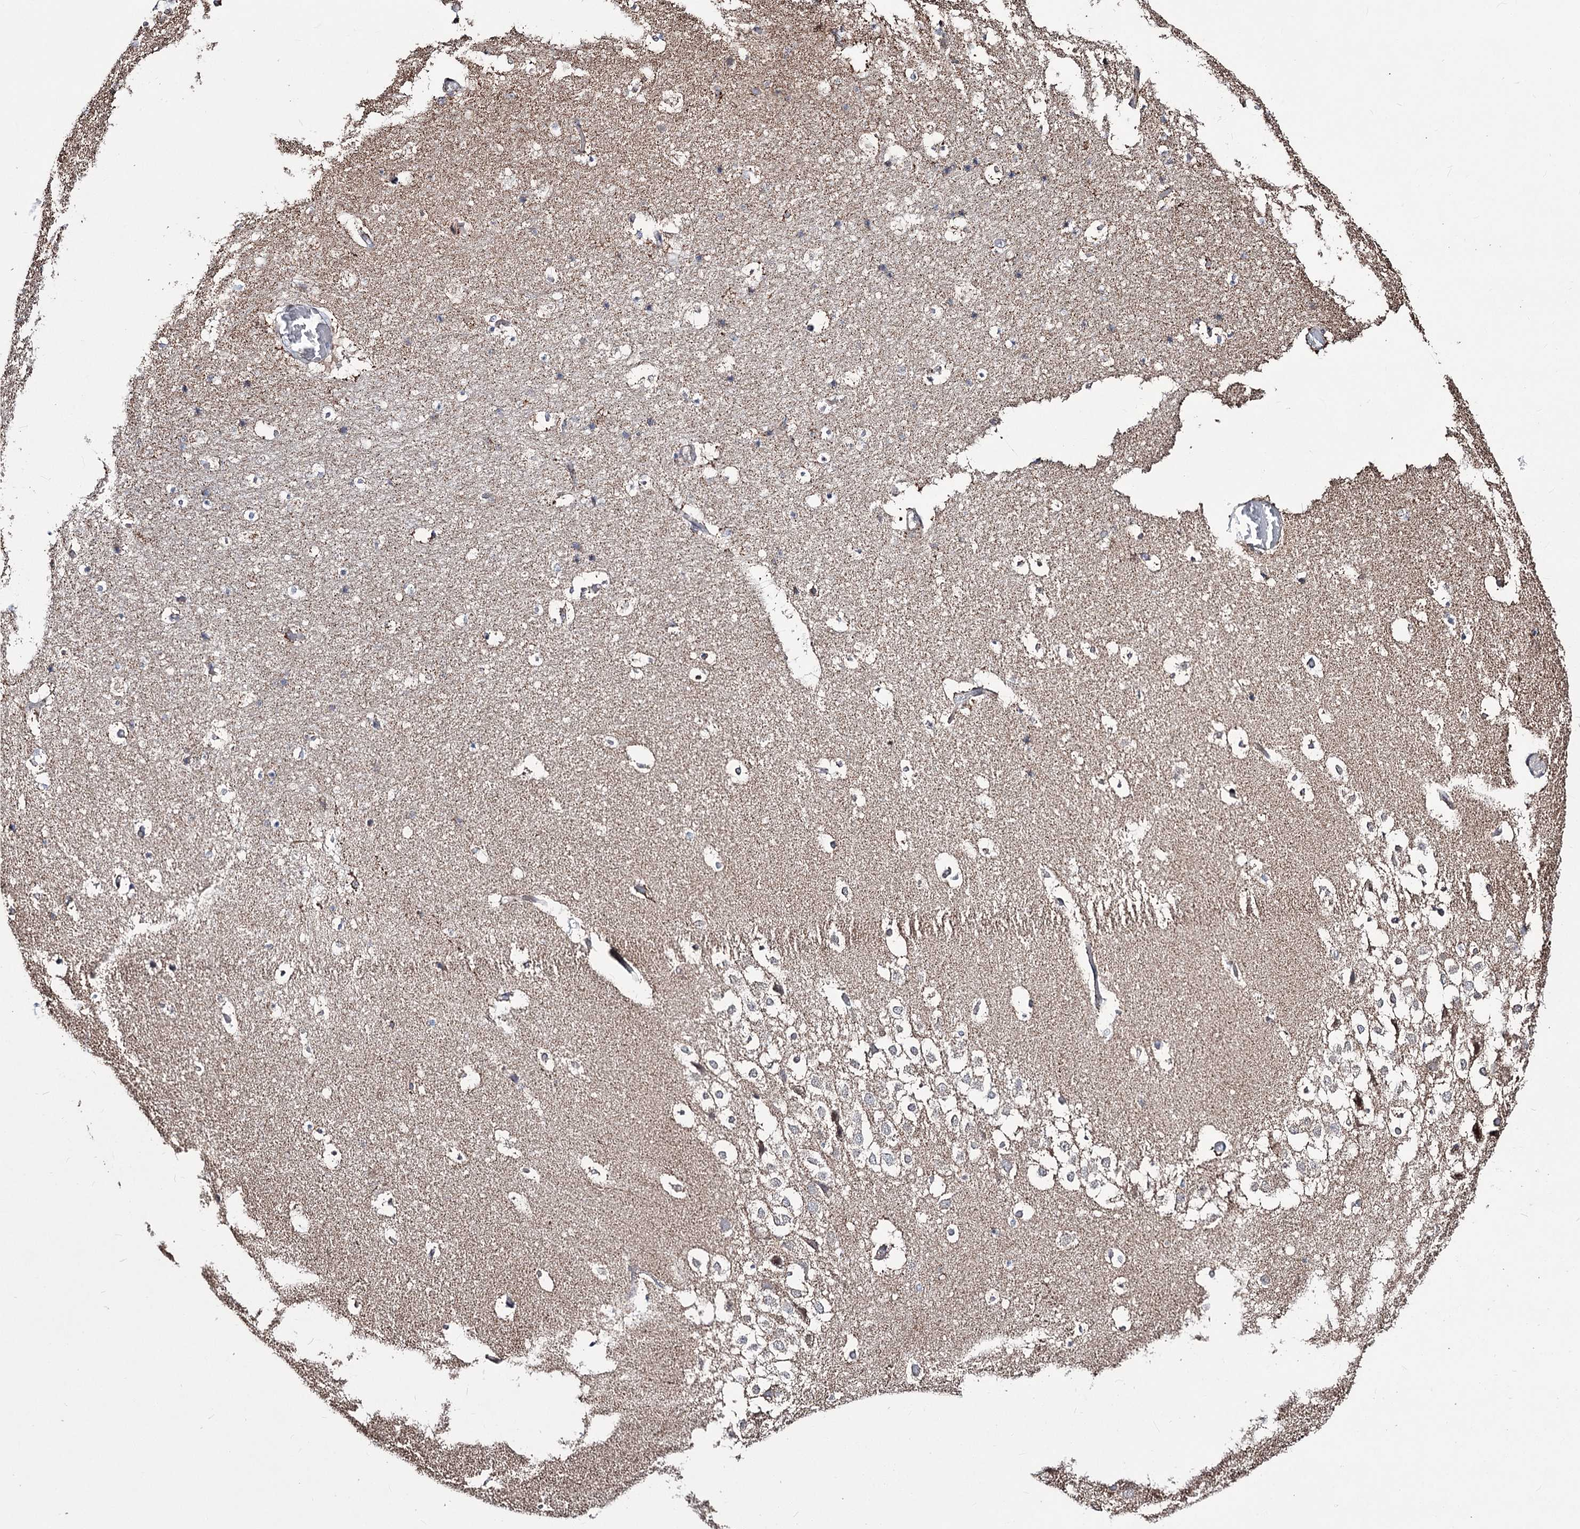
{"staining": {"intensity": "weak", "quantity": "<25%", "location": "cytoplasmic/membranous"}, "tissue": "hippocampus", "cell_type": "Glial cells", "image_type": "normal", "snomed": [{"axis": "morphology", "description": "Normal tissue, NOS"}, {"axis": "topography", "description": "Hippocampus"}], "caption": "Immunohistochemistry histopathology image of benign hippocampus stained for a protein (brown), which demonstrates no expression in glial cells. (DAB (3,3'-diaminobenzidine) immunohistochemistry (IHC) with hematoxylin counter stain).", "gene": "CREB3L4", "patient": {"sex": "female", "age": 52}}